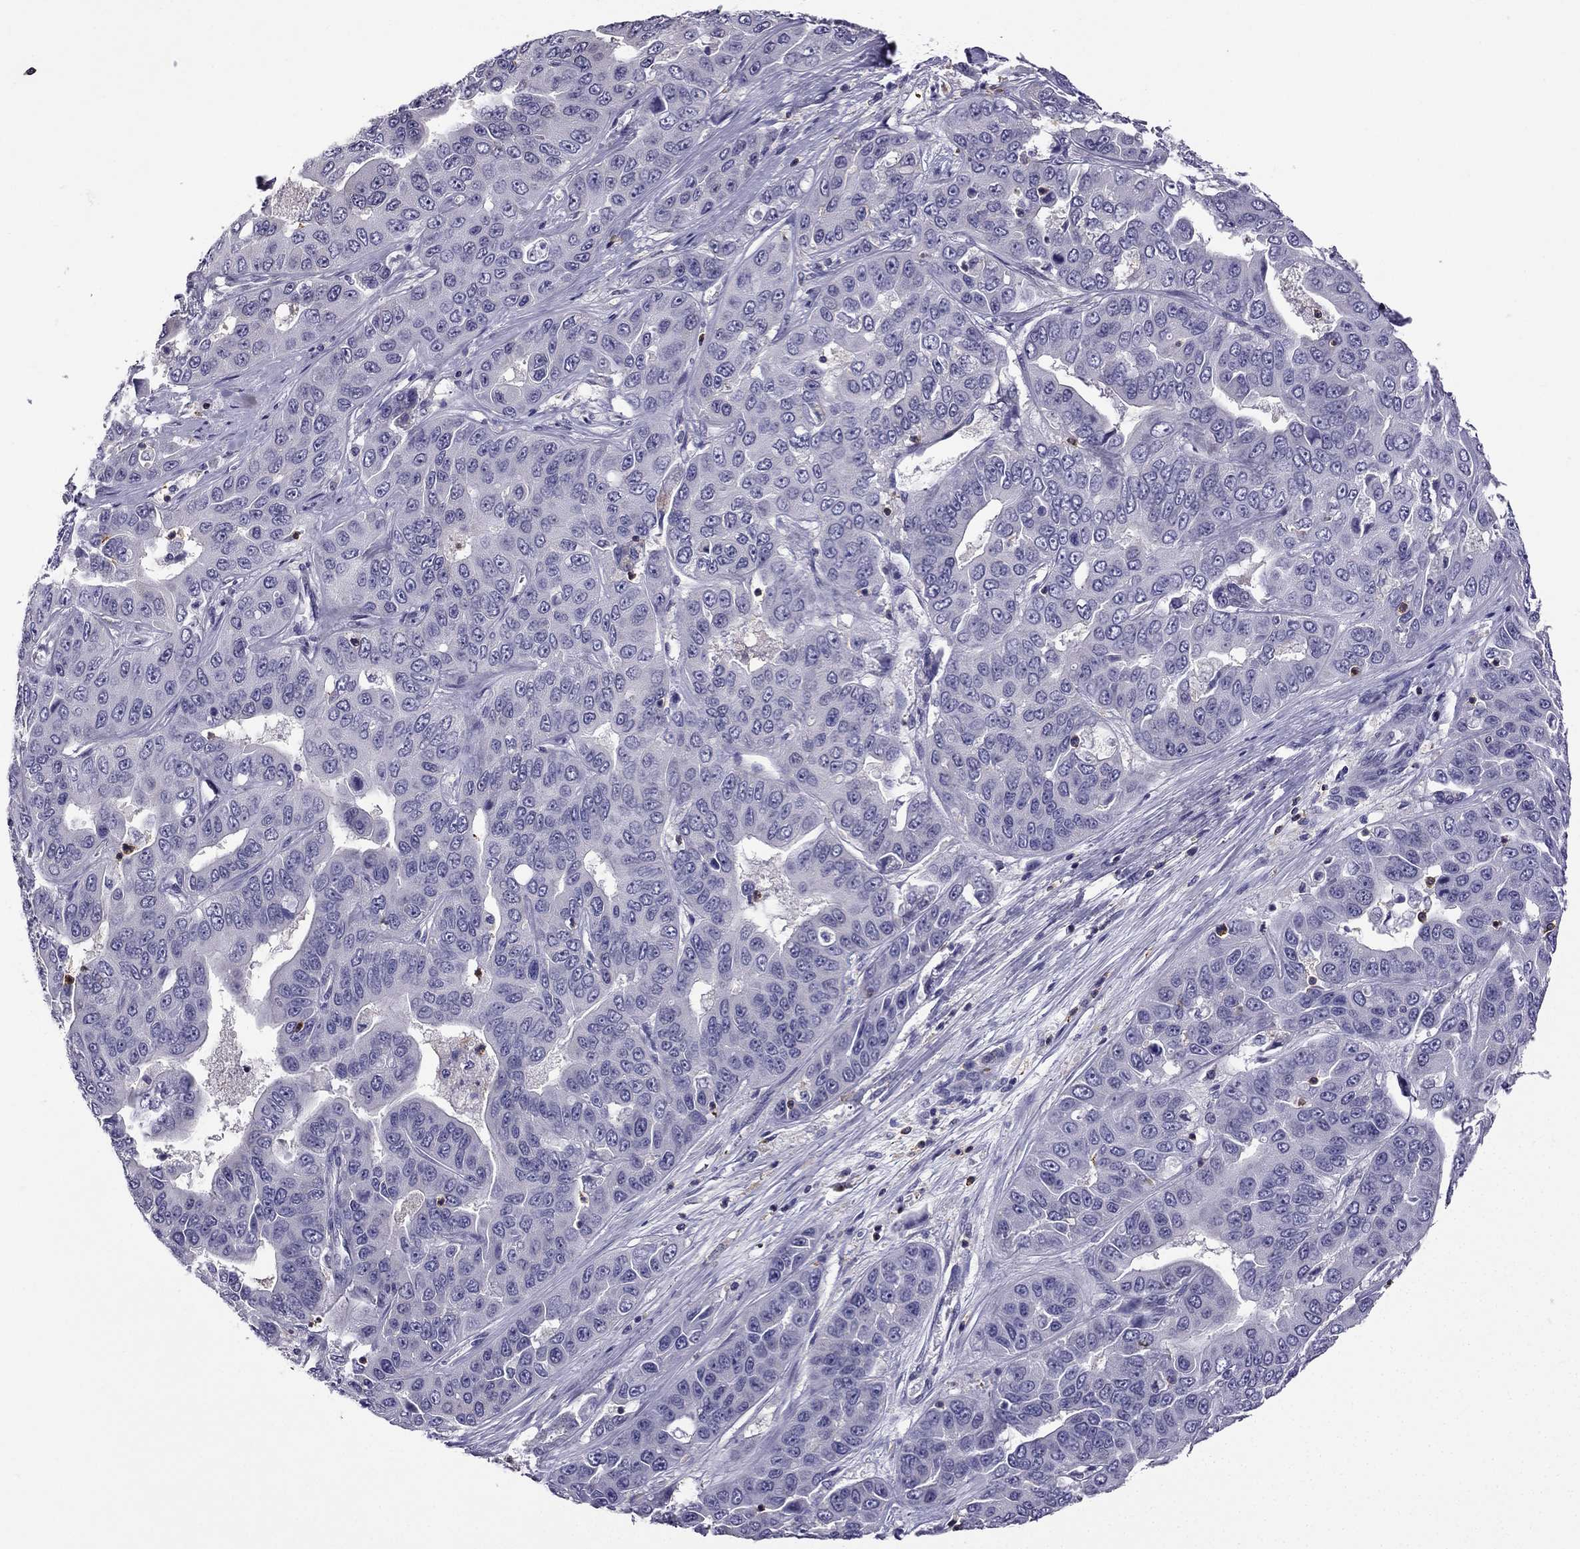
{"staining": {"intensity": "negative", "quantity": "none", "location": "none"}, "tissue": "liver cancer", "cell_type": "Tumor cells", "image_type": "cancer", "snomed": [{"axis": "morphology", "description": "Cholangiocarcinoma"}, {"axis": "topography", "description": "Liver"}], "caption": "A photomicrograph of human cholangiocarcinoma (liver) is negative for staining in tumor cells.", "gene": "CCK", "patient": {"sex": "female", "age": 52}}